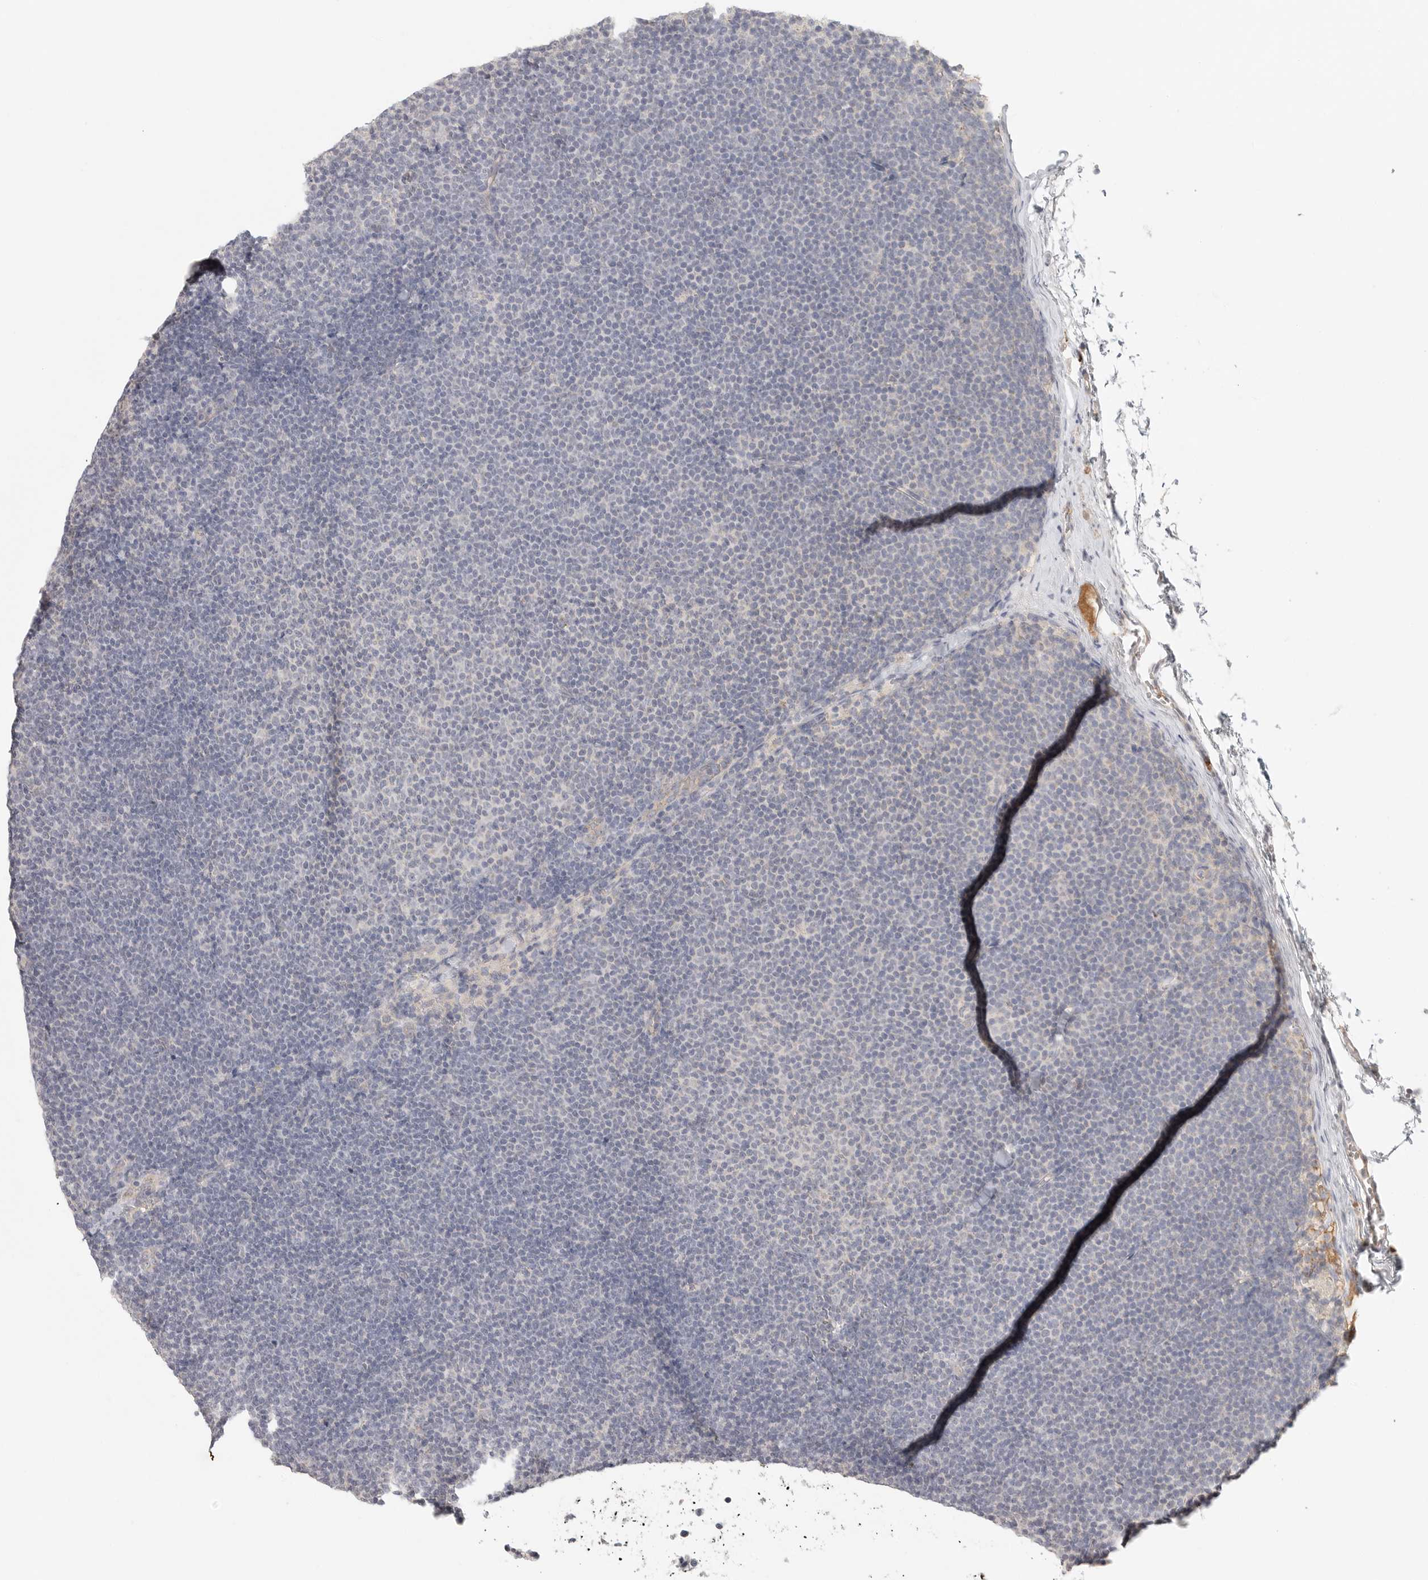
{"staining": {"intensity": "negative", "quantity": "none", "location": "none"}, "tissue": "lymphoma", "cell_type": "Tumor cells", "image_type": "cancer", "snomed": [{"axis": "morphology", "description": "Malignant lymphoma, non-Hodgkin's type, Low grade"}, {"axis": "topography", "description": "Lymph node"}], "caption": "DAB immunohistochemical staining of malignant lymphoma, non-Hodgkin's type (low-grade) demonstrates no significant expression in tumor cells. (DAB (3,3'-diaminobenzidine) IHC with hematoxylin counter stain).", "gene": "SLC25A36", "patient": {"sex": "female", "age": 53}}